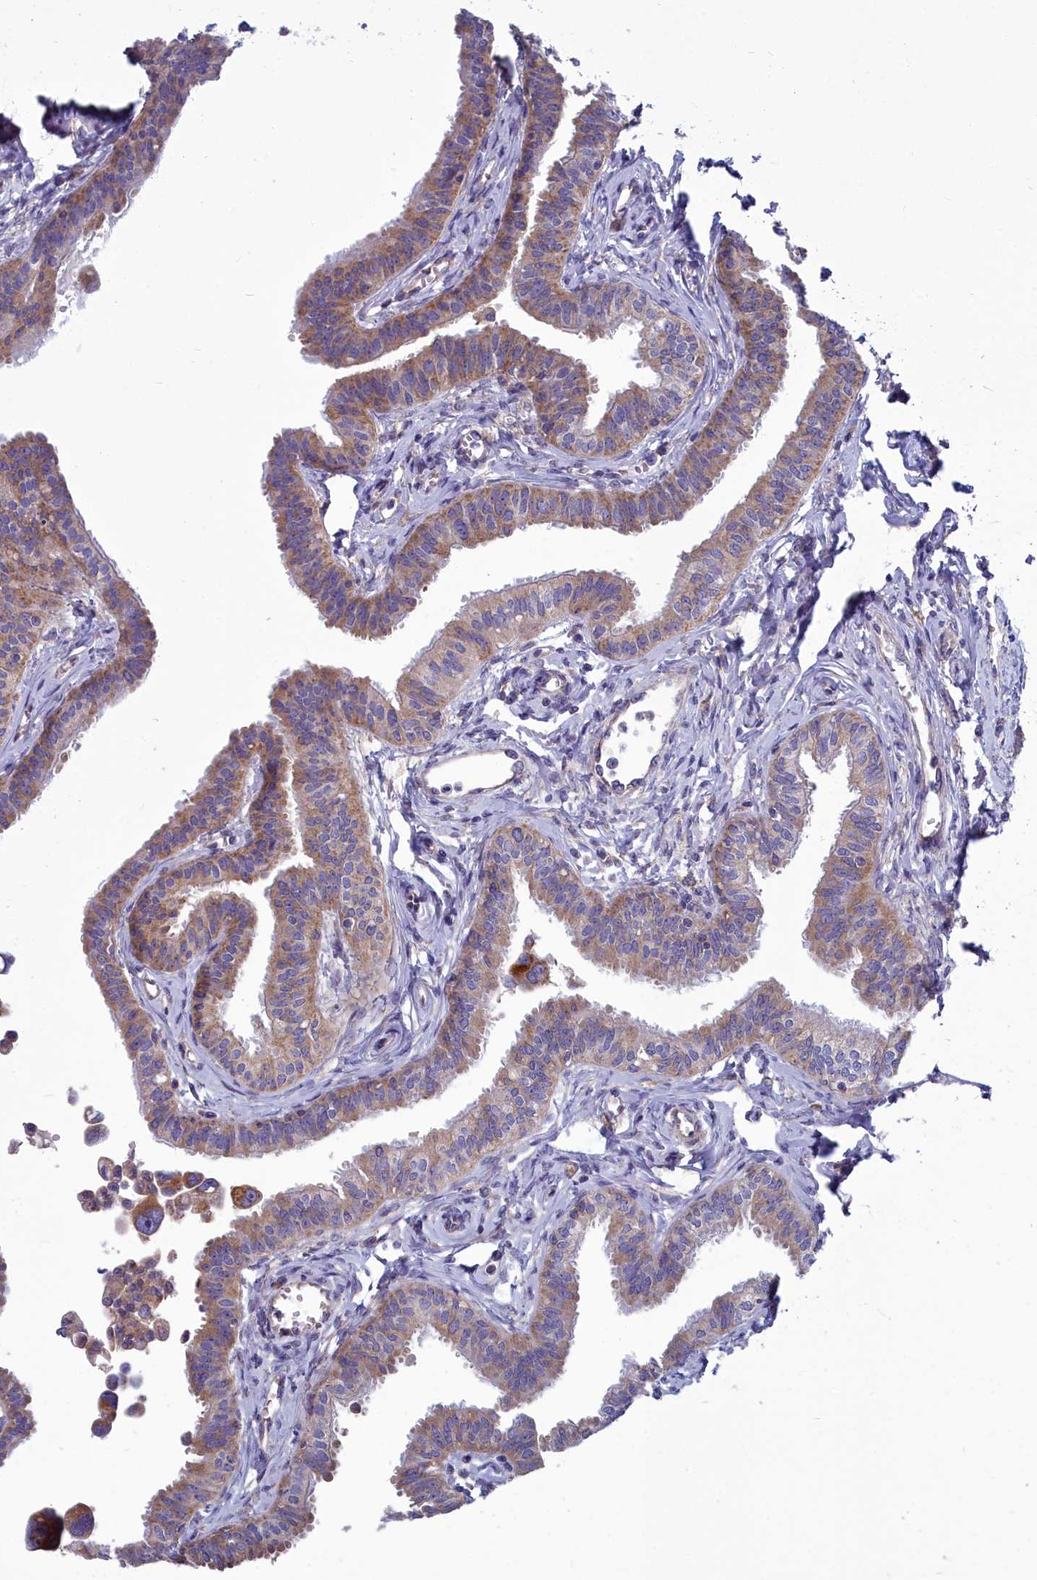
{"staining": {"intensity": "moderate", "quantity": "25%-75%", "location": "cytoplasmic/membranous"}, "tissue": "fallopian tube", "cell_type": "Glandular cells", "image_type": "normal", "snomed": [{"axis": "morphology", "description": "Normal tissue, NOS"}, {"axis": "morphology", "description": "Carcinoma, NOS"}, {"axis": "topography", "description": "Fallopian tube"}, {"axis": "topography", "description": "Ovary"}], "caption": "Glandular cells demonstrate medium levels of moderate cytoplasmic/membranous expression in approximately 25%-75% of cells in unremarkable fallopian tube.", "gene": "COX20", "patient": {"sex": "female", "age": 59}}